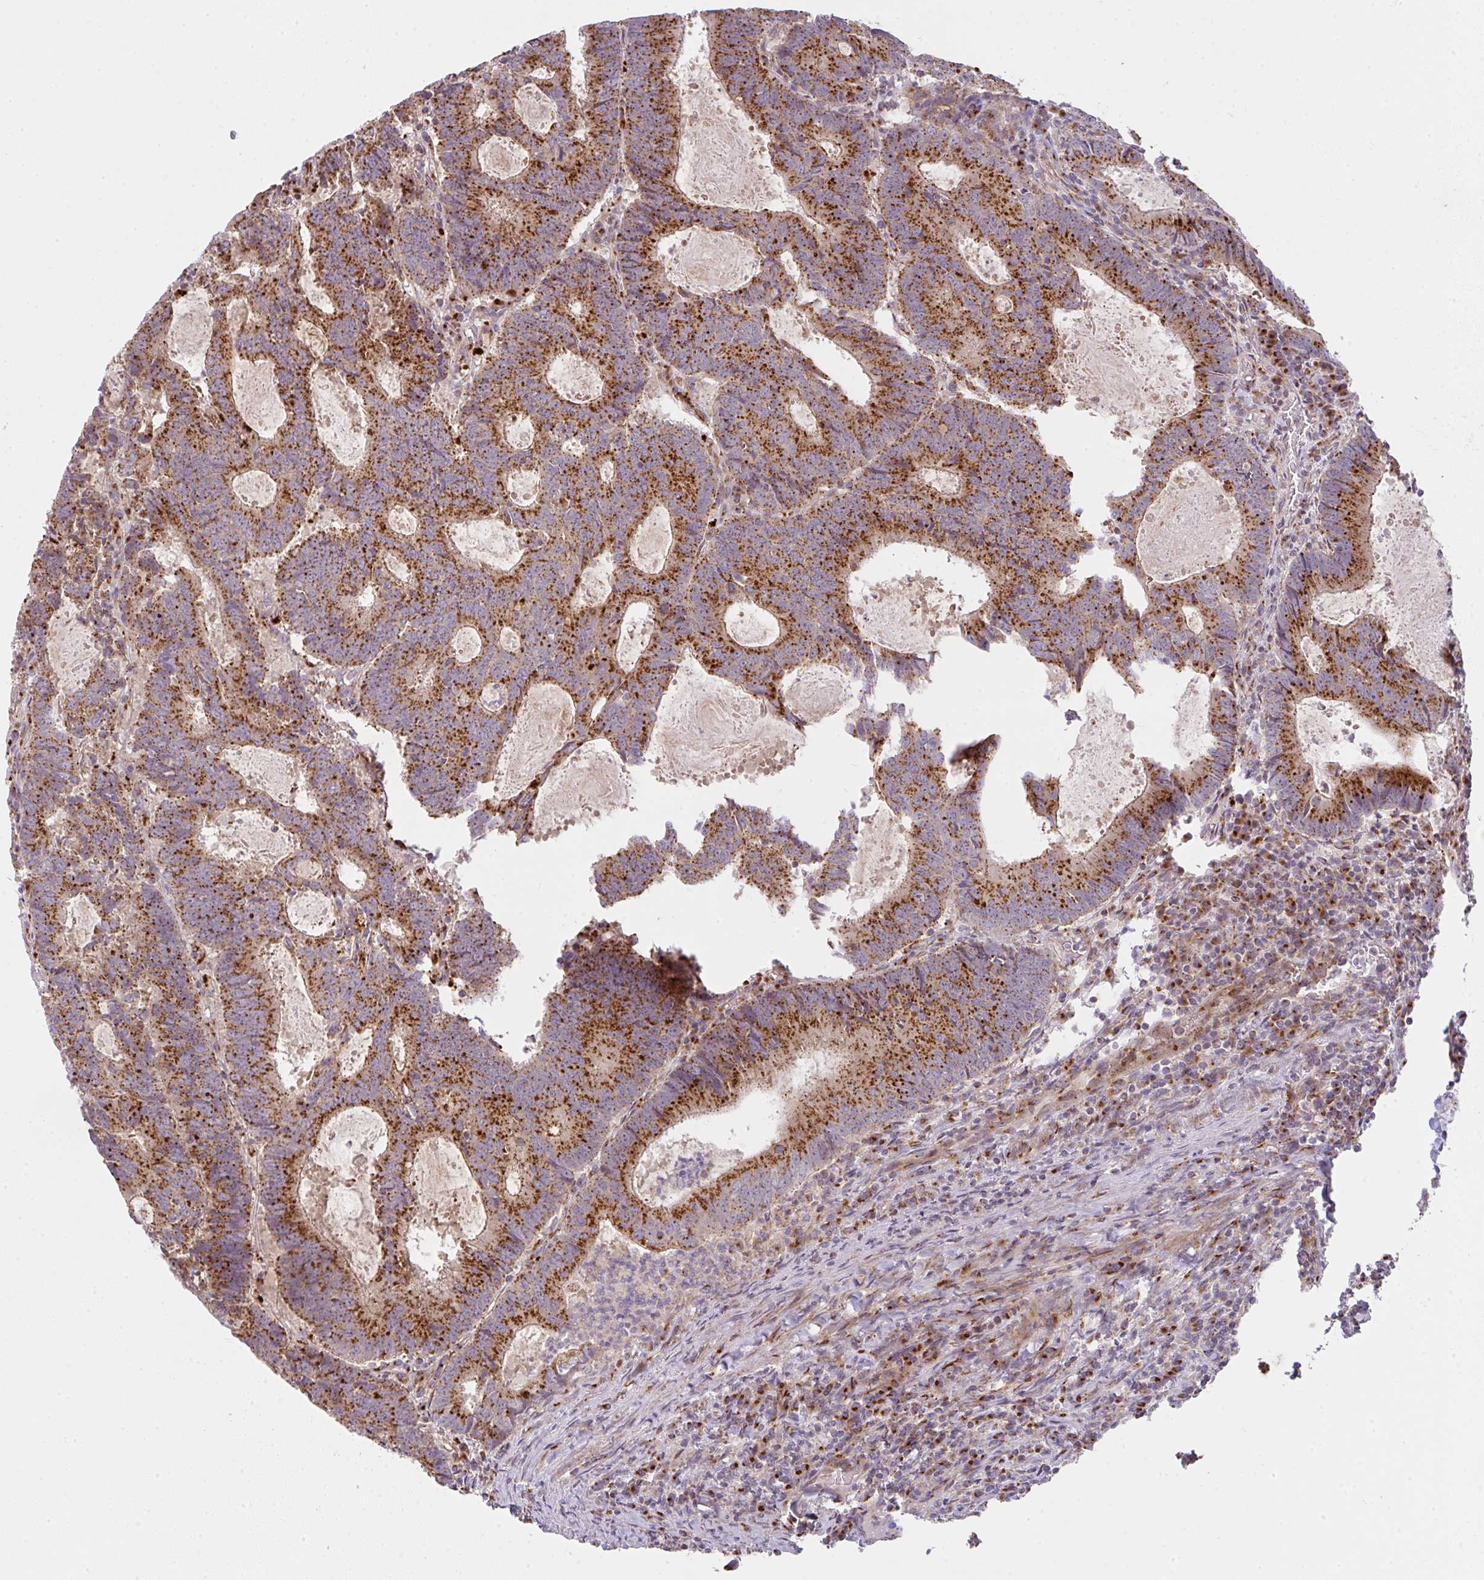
{"staining": {"intensity": "strong", "quantity": ">75%", "location": "cytoplasmic/membranous"}, "tissue": "colorectal cancer", "cell_type": "Tumor cells", "image_type": "cancer", "snomed": [{"axis": "morphology", "description": "Adenocarcinoma, NOS"}, {"axis": "topography", "description": "Colon"}], "caption": "A brown stain shows strong cytoplasmic/membranous positivity of a protein in human adenocarcinoma (colorectal) tumor cells.", "gene": "GVQW3", "patient": {"sex": "male", "age": 67}}